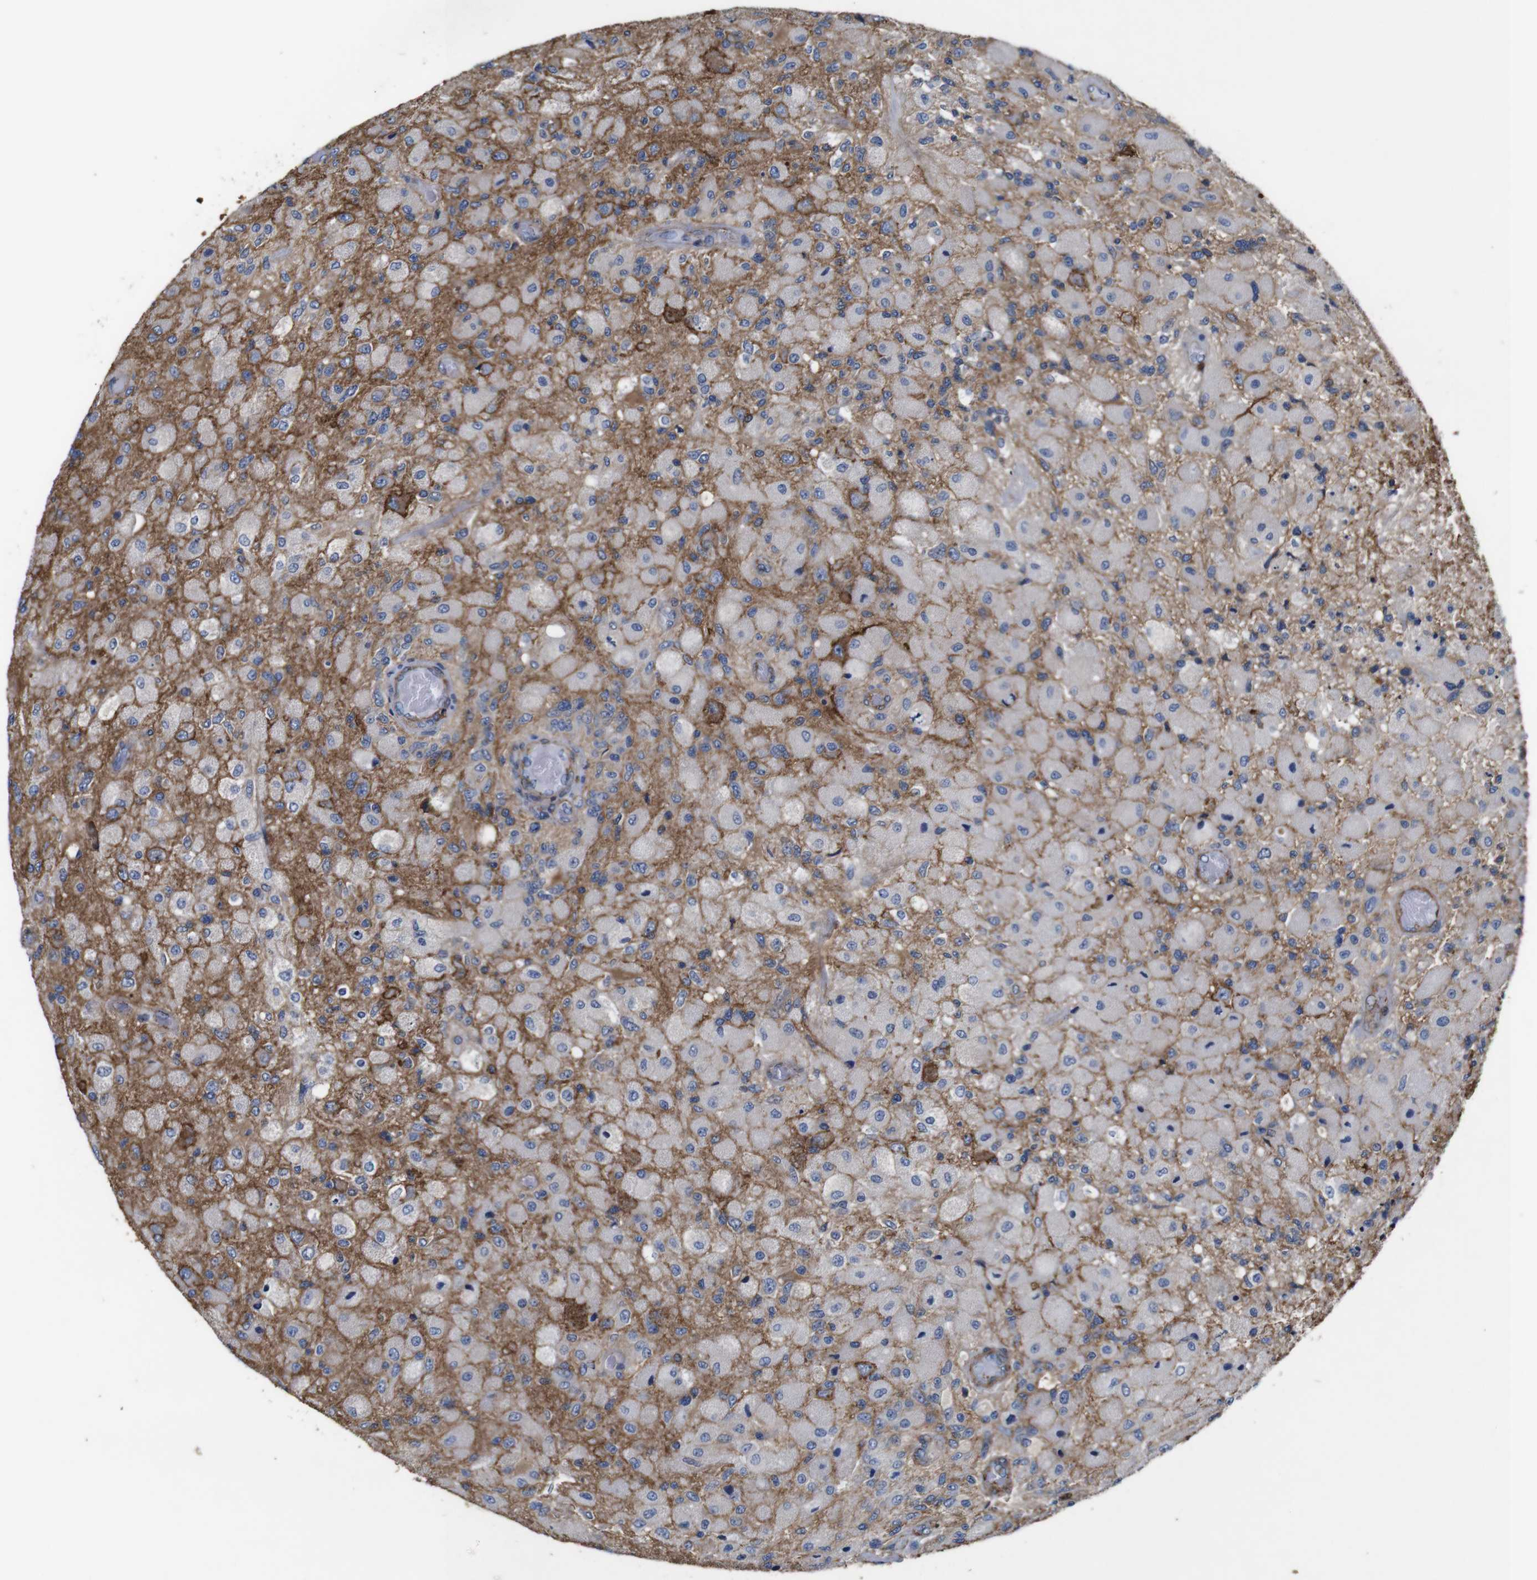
{"staining": {"intensity": "moderate", "quantity": "<25%", "location": "cytoplasmic/membranous"}, "tissue": "glioma", "cell_type": "Tumor cells", "image_type": "cancer", "snomed": [{"axis": "morphology", "description": "Normal tissue, NOS"}, {"axis": "morphology", "description": "Glioma, malignant, High grade"}, {"axis": "topography", "description": "Cerebral cortex"}], "caption": "The immunohistochemical stain labels moderate cytoplasmic/membranous expression in tumor cells of malignant glioma (high-grade) tissue. The staining was performed using DAB (3,3'-diaminobenzidine), with brown indicating positive protein expression. Nuclei are stained blue with hematoxylin.", "gene": "PI4KA", "patient": {"sex": "male", "age": 77}}